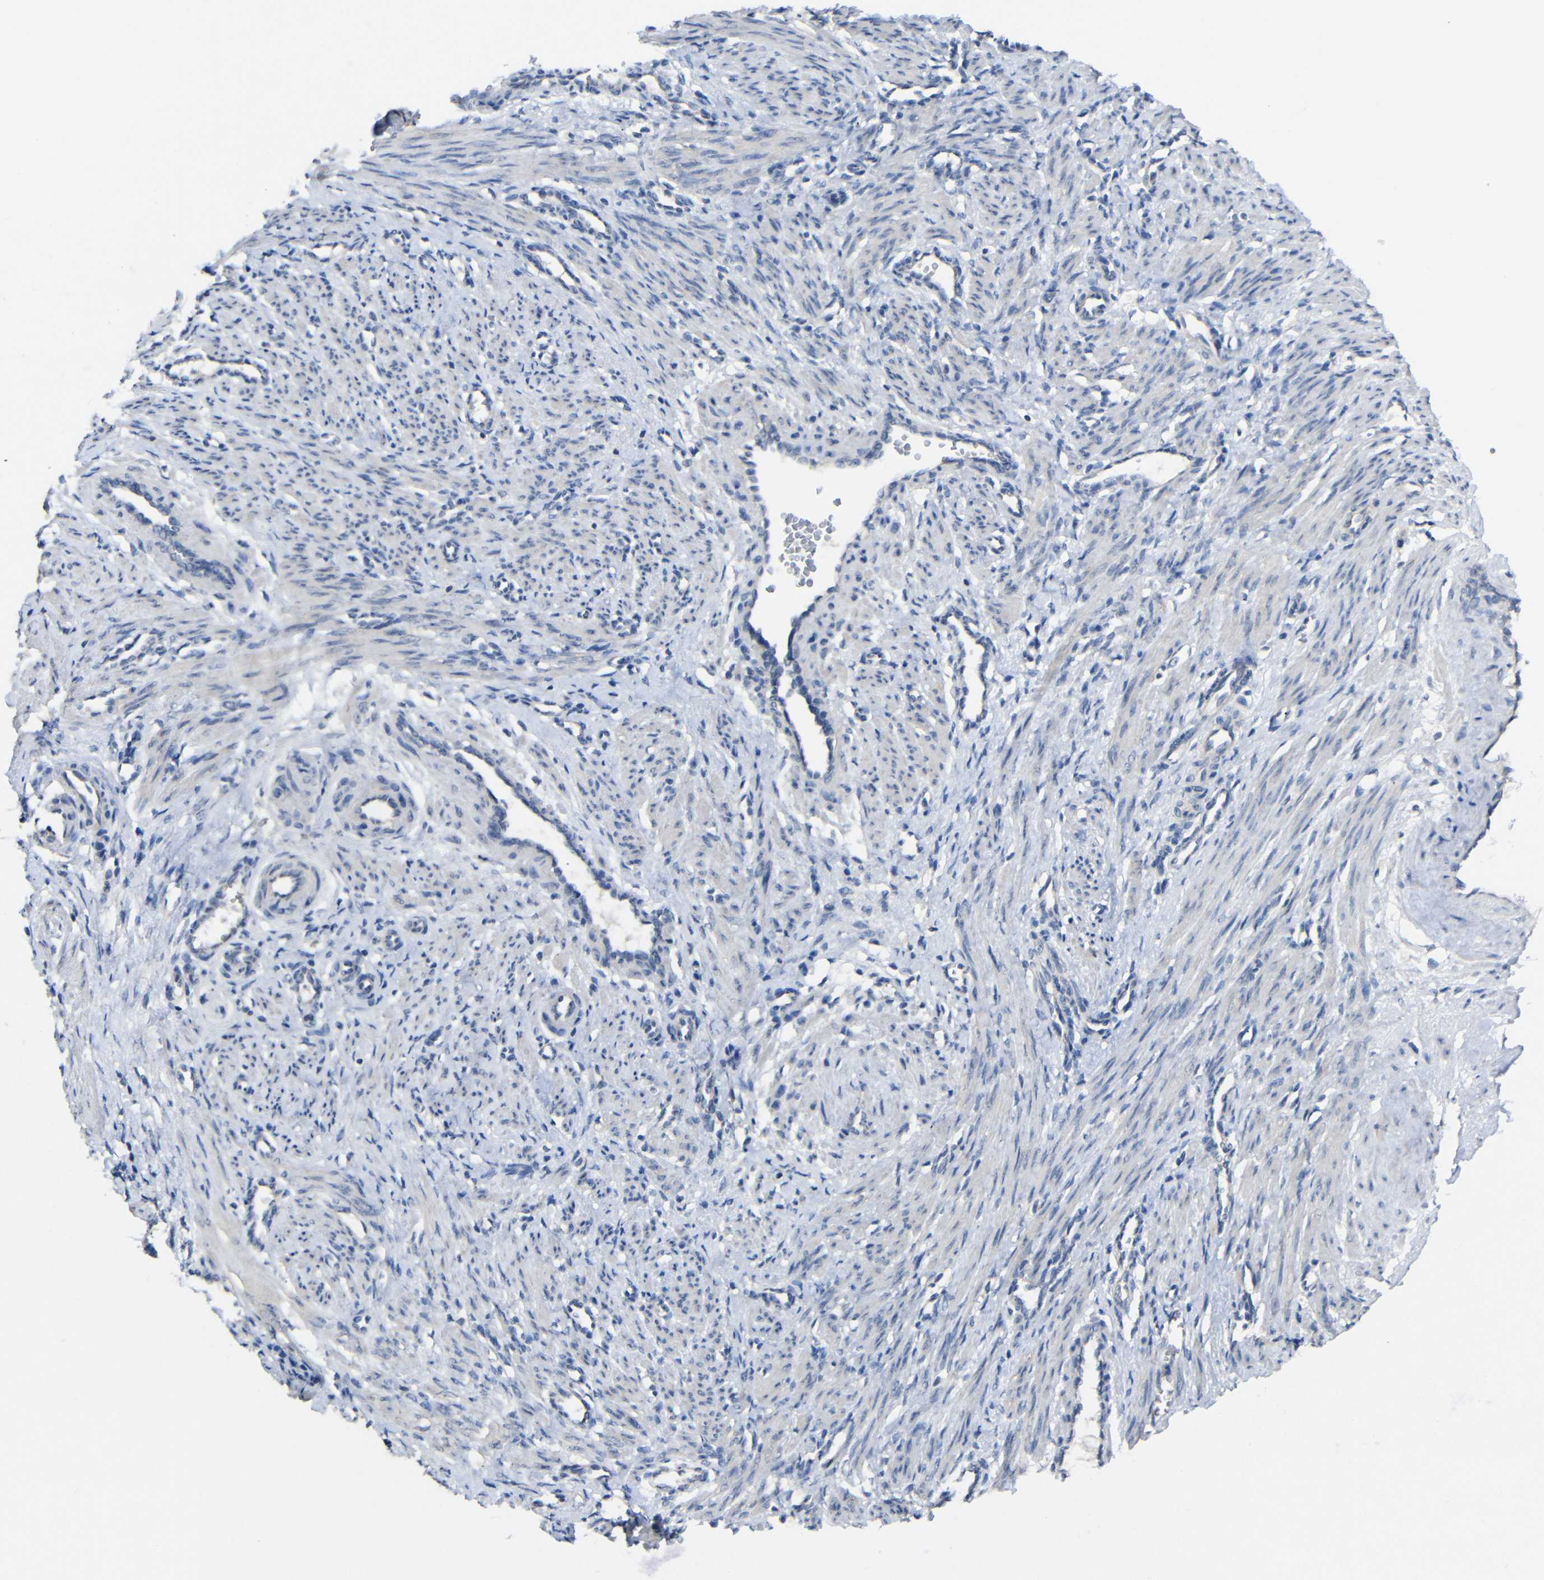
{"staining": {"intensity": "negative", "quantity": "none", "location": "none"}, "tissue": "smooth muscle", "cell_type": "Smooth muscle cells", "image_type": "normal", "snomed": [{"axis": "morphology", "description": "Normal tissue, NOS"}, {"axis": "topography", "description": "Endometrium"}], "caption": "There is no significant expression in smooth muscle cells of smooth muscle. (Brightfield microscopy of DAB (3,3'-diaminobenzidine) immunohistochemistry (IHC) at high magnification).", "gene": "HNF1A", "patient": {"sex": "female", "age": 33}}